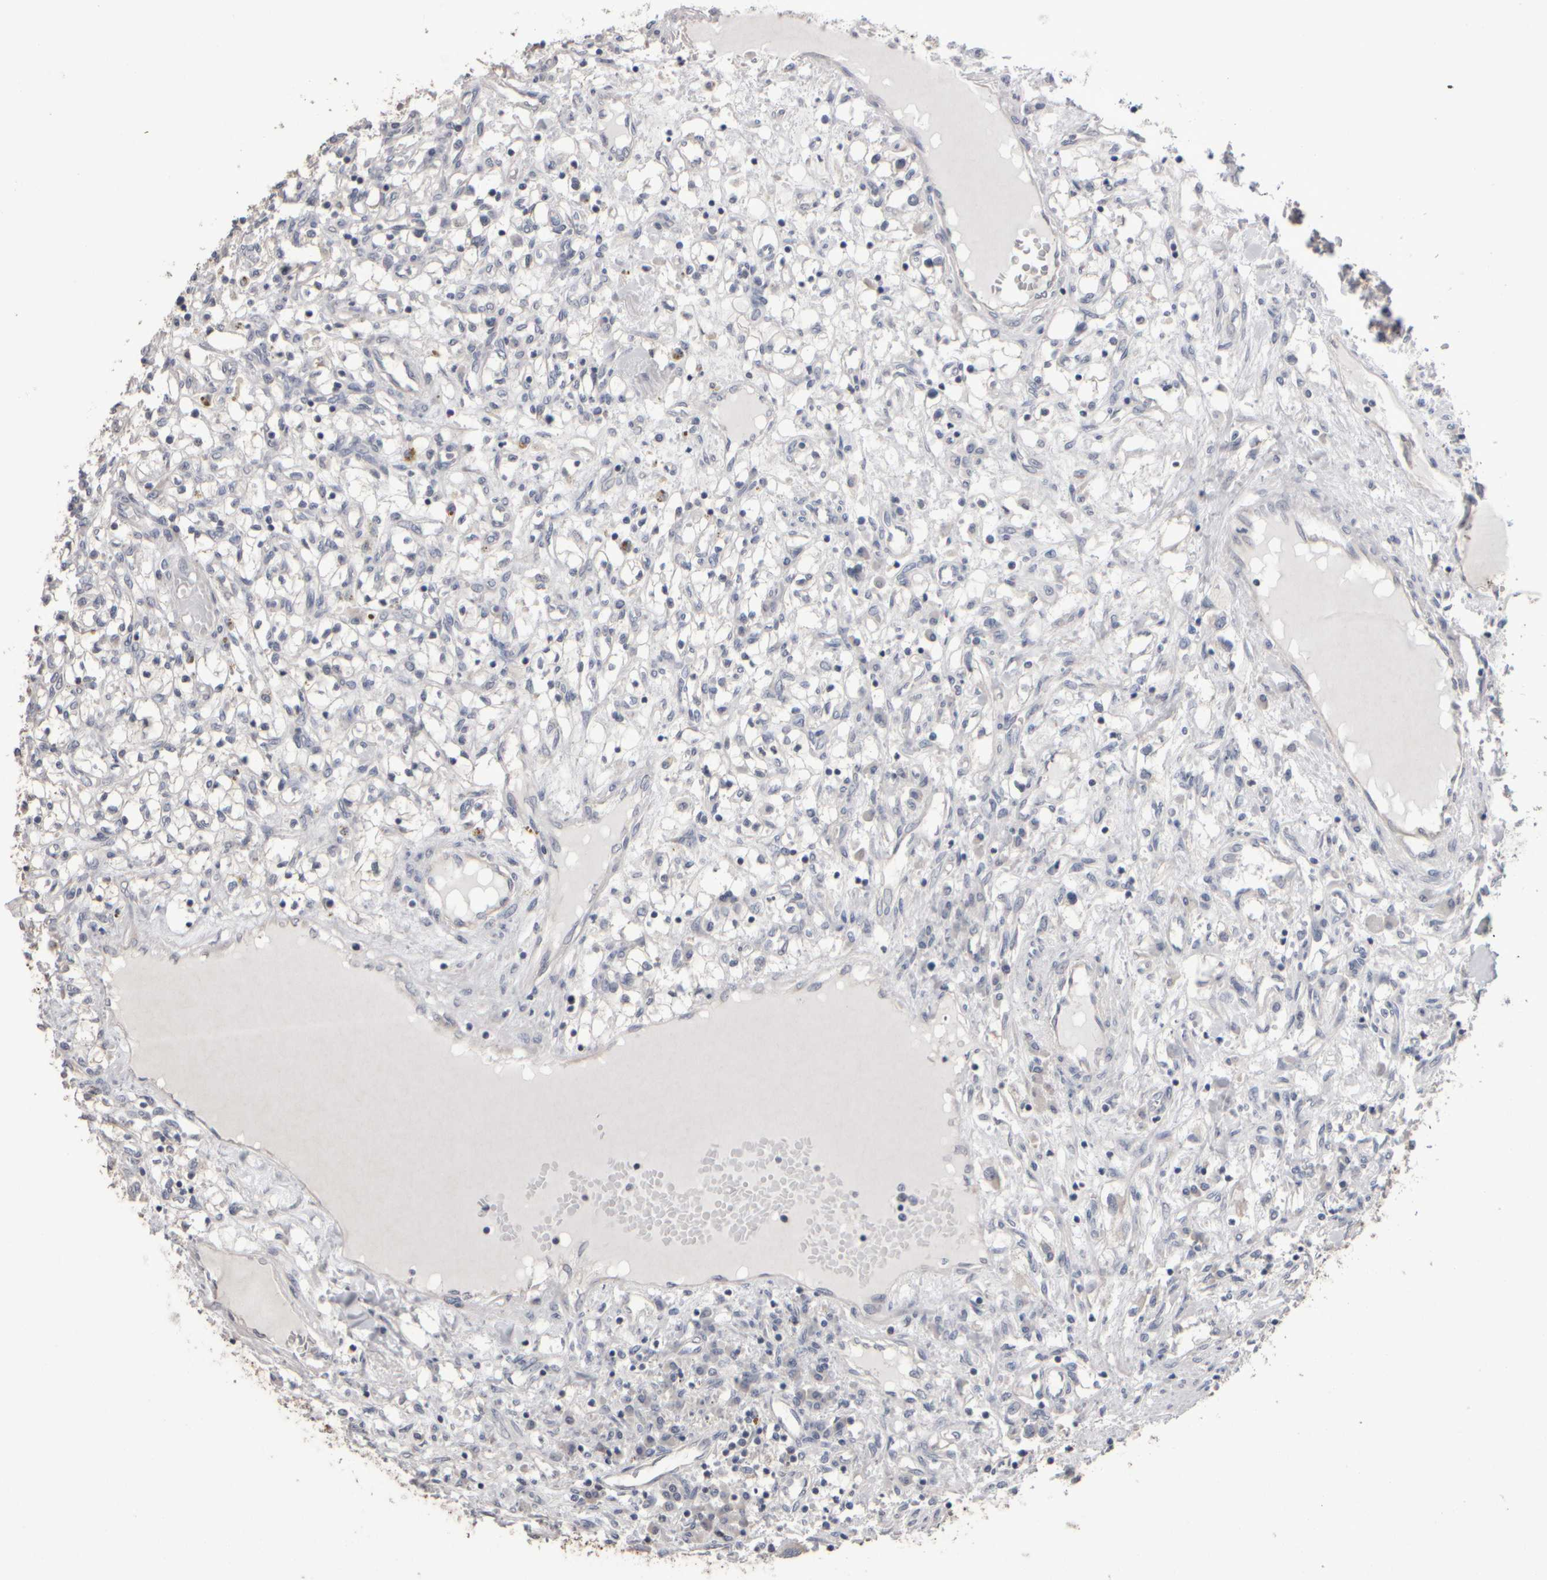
{"staining": {"intensity": "negative", "quantity": "none", "location": "none"}, "tissue": "renal cancer", "cell_type": "Tumor cells", "image_type": "cancer", "snomed": [{"axis": "morphology", "description": "Adenocarcinoma, NOS"}, {"axis": "topography", "description": "Kidney"}], "caption": "The micrograph exhibits no significant staining in tumor cells of renal cancer (adenocarcinoma).", "gene": "EPHX2", "patient": {"sex": "male", "age": 68}}